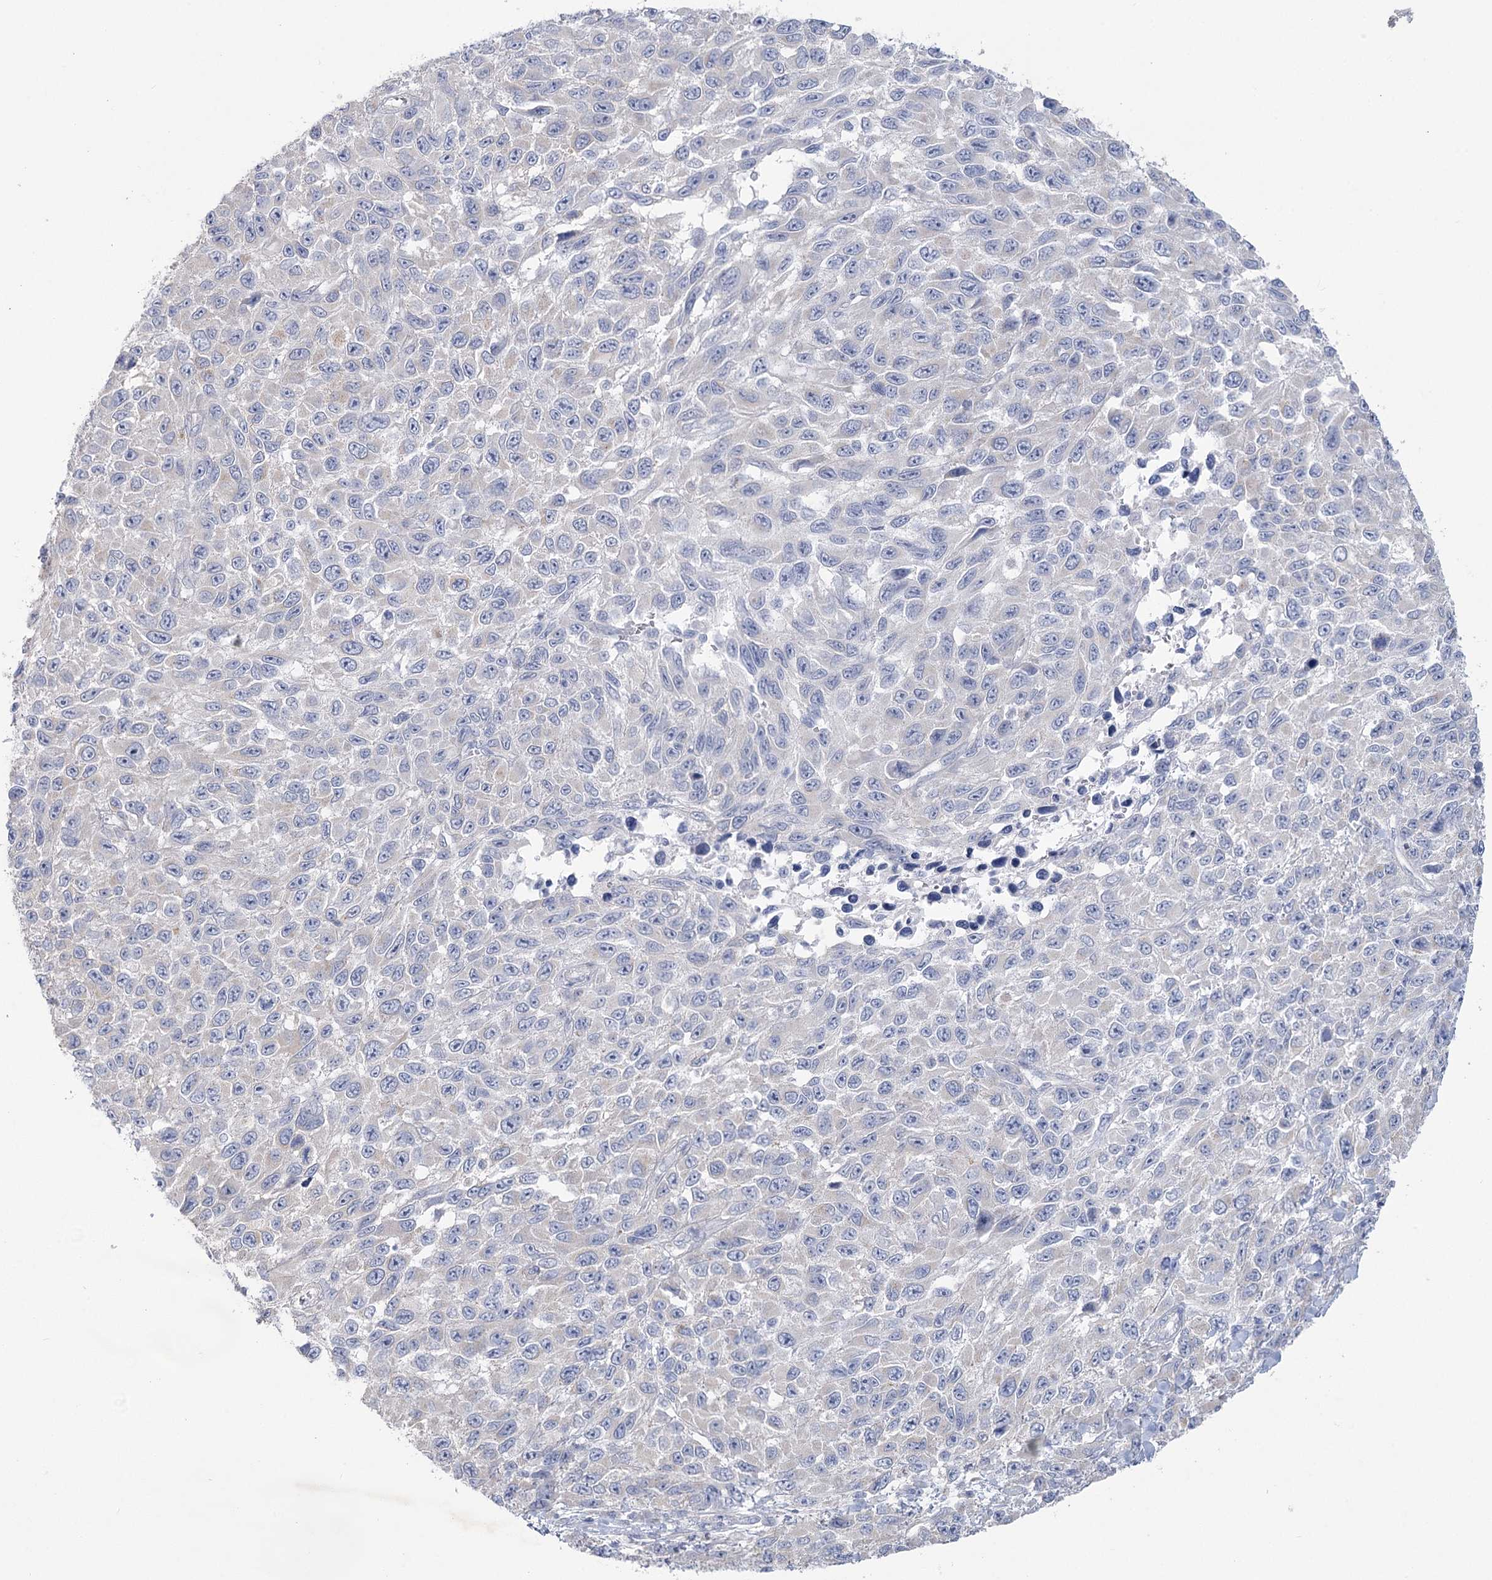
{"staining": {"intensity": "negative", "quantity": "none", "location": "none"}, "tissue": "melanoma", "cell_type": "Tumor cells", "image_type": "cancer", "snomed": [{"axis": "morphology", "description": "Normal tissue, NOS"}, {"axis": "morphology", "description": "Malignant melanoma, NOS"}, {"axis": "topography", "description": "Skin"}], "caption": "This image is of malignant melanoma stained with immunohistochemistry to label a protein in brown with the nuclei are counter-stained blue. There is no expression in tumor cells.", "gene": "CCDC88A", "patient": {"sex": "female", "age": 96}}